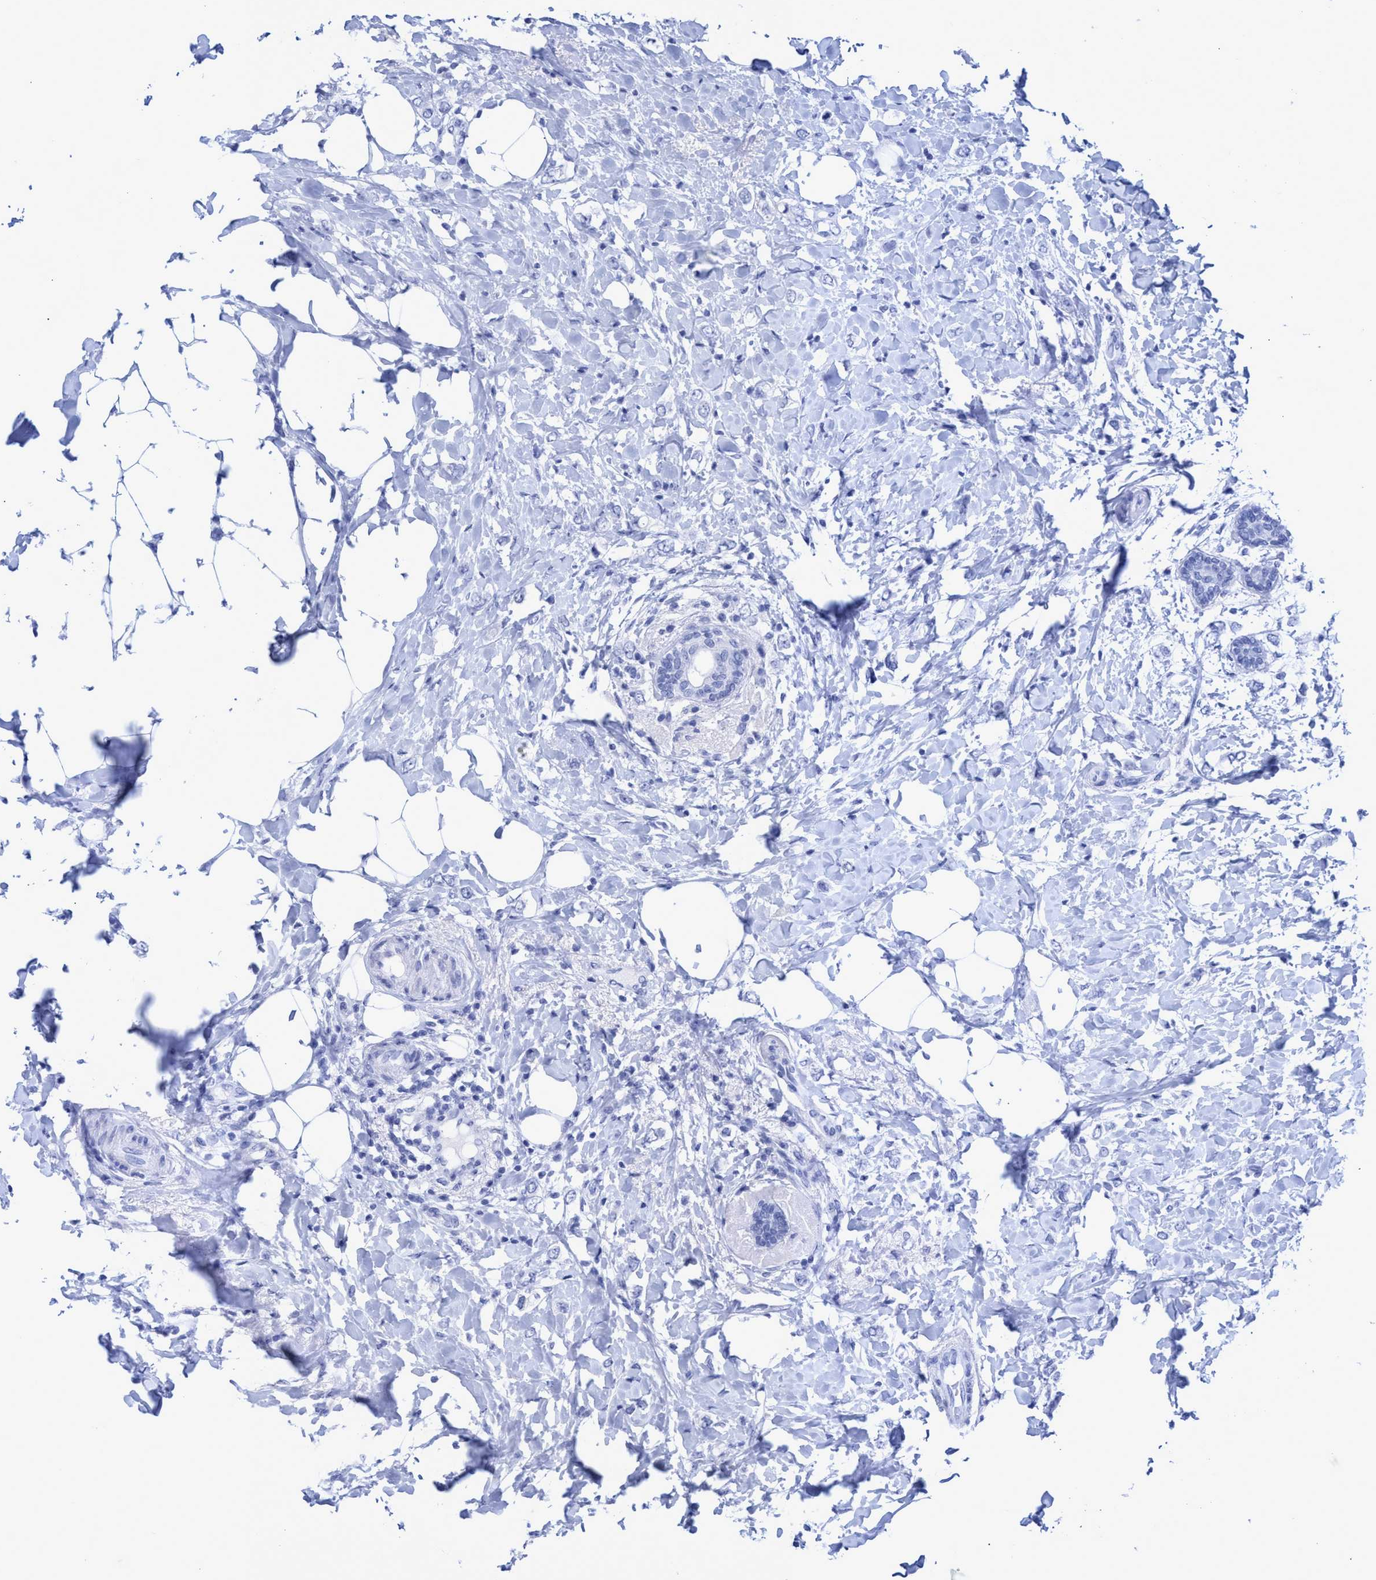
{"staining": {"intensity": "negative", "quantity": "none", "location": "none"}, "tissue": "breast cancer", "cell_type": "Tumor cells", "image_type": "cancer", "snomed": [{"axis": "morphology", "description": "Normal tissue, NOS"}, {"axis": "morphology", "description": "Lobular carcinoma"}, {"axis": "topography", "description": "Breast"}], "caption": "Breast cancer (lobular carcinoma) stained for a protein using immunohistochemistry exhibits no staining tumor cells.", "gene": "INSL6", "patient": {"sex": "female", "age": 47}}